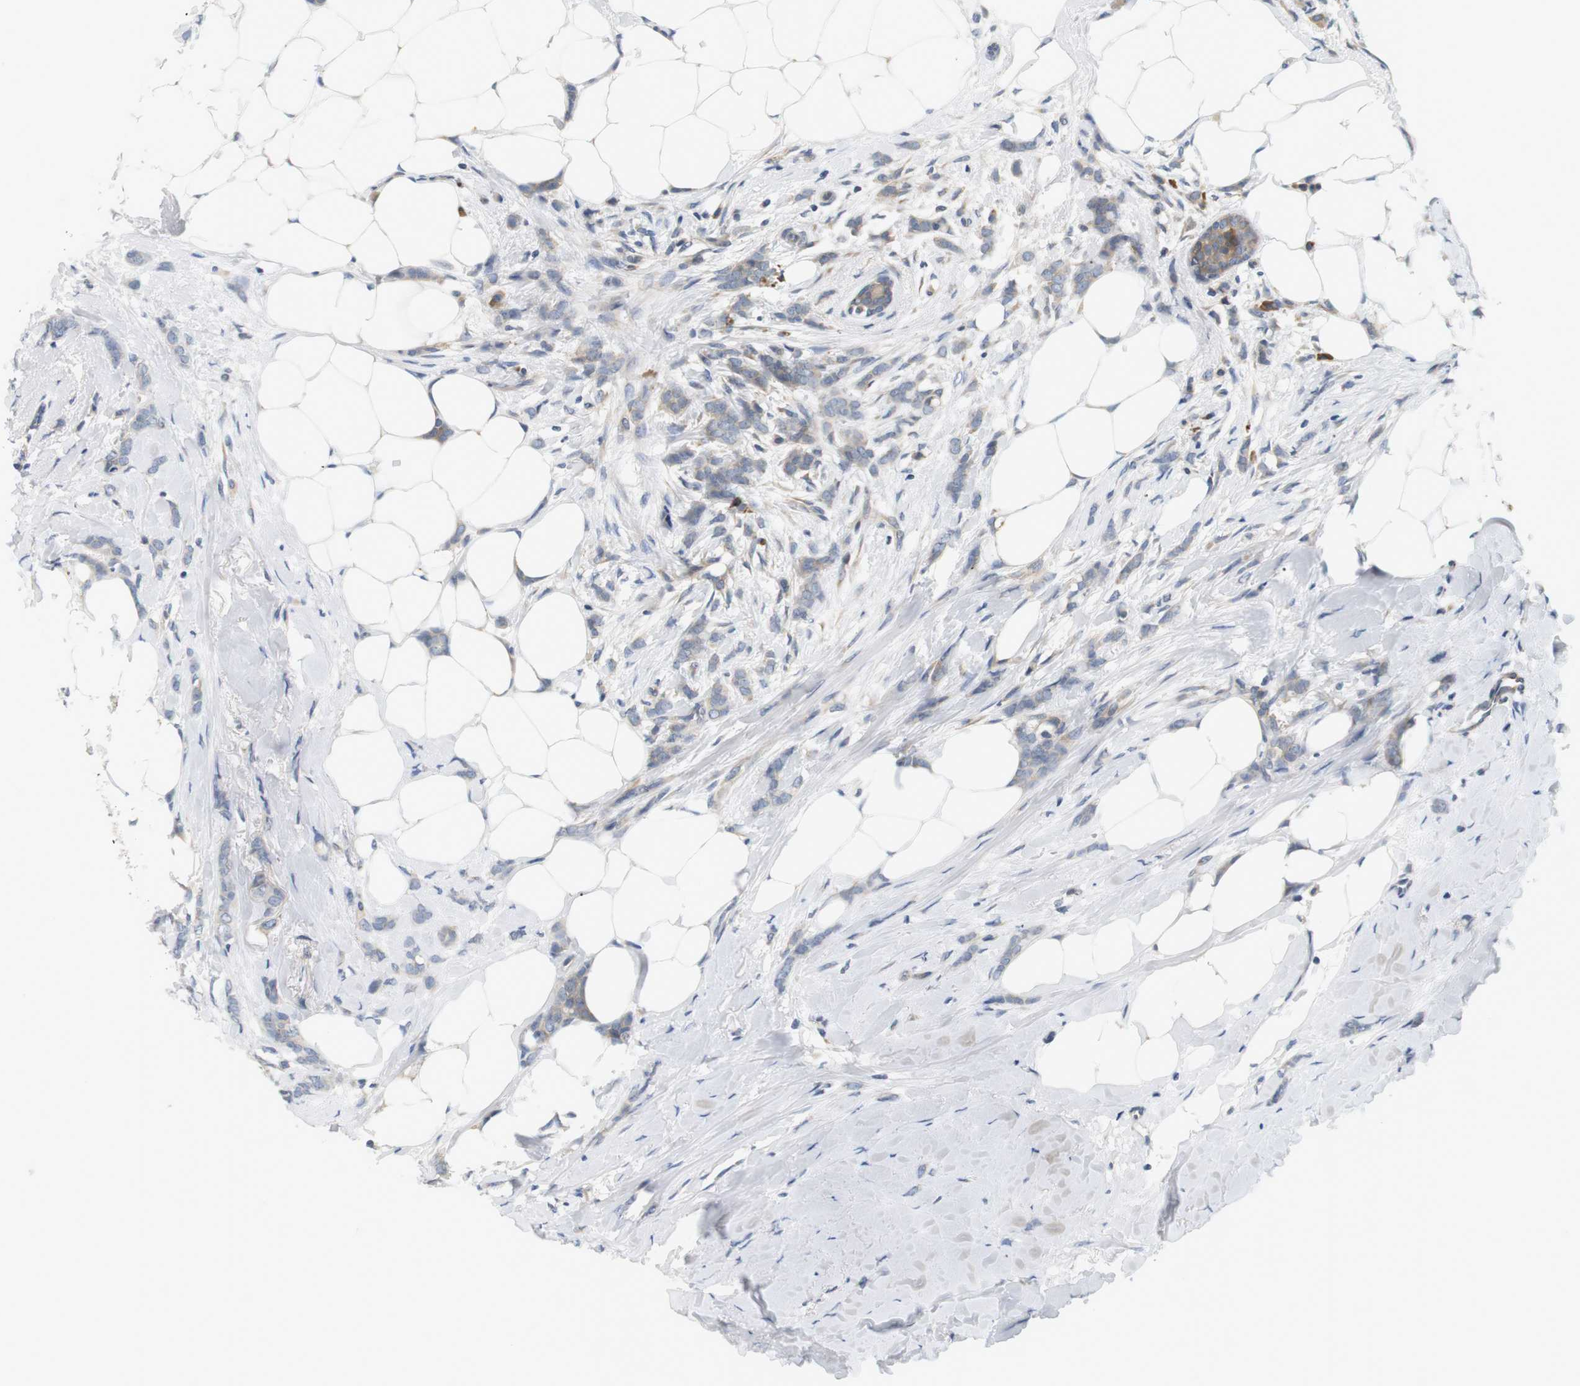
{"staining": {"intensity": "moderate", "quantity": "<25%", "location": "cytoplasmic/membranous"}, "tissue": "breast cancer", "cell_type": "Tumor cells", "image_type": "cancer", "snomed": [{"axis": "morphology", "description": "Lobular carcinoma, in situ"}, {"axis": "morphology", "description": "Lobular carcinoma"}, {"axis": "topography", "description": "Breast"}], "caption": "High-power microscopy captured an IHC micrograph of lobular carcinoma (breast), revealing moderate cytoplasmic/membranous expression in about <25% of tumor cells.", "gene": "EVA1C", "patient": {"sex": "female", "age": 41}}